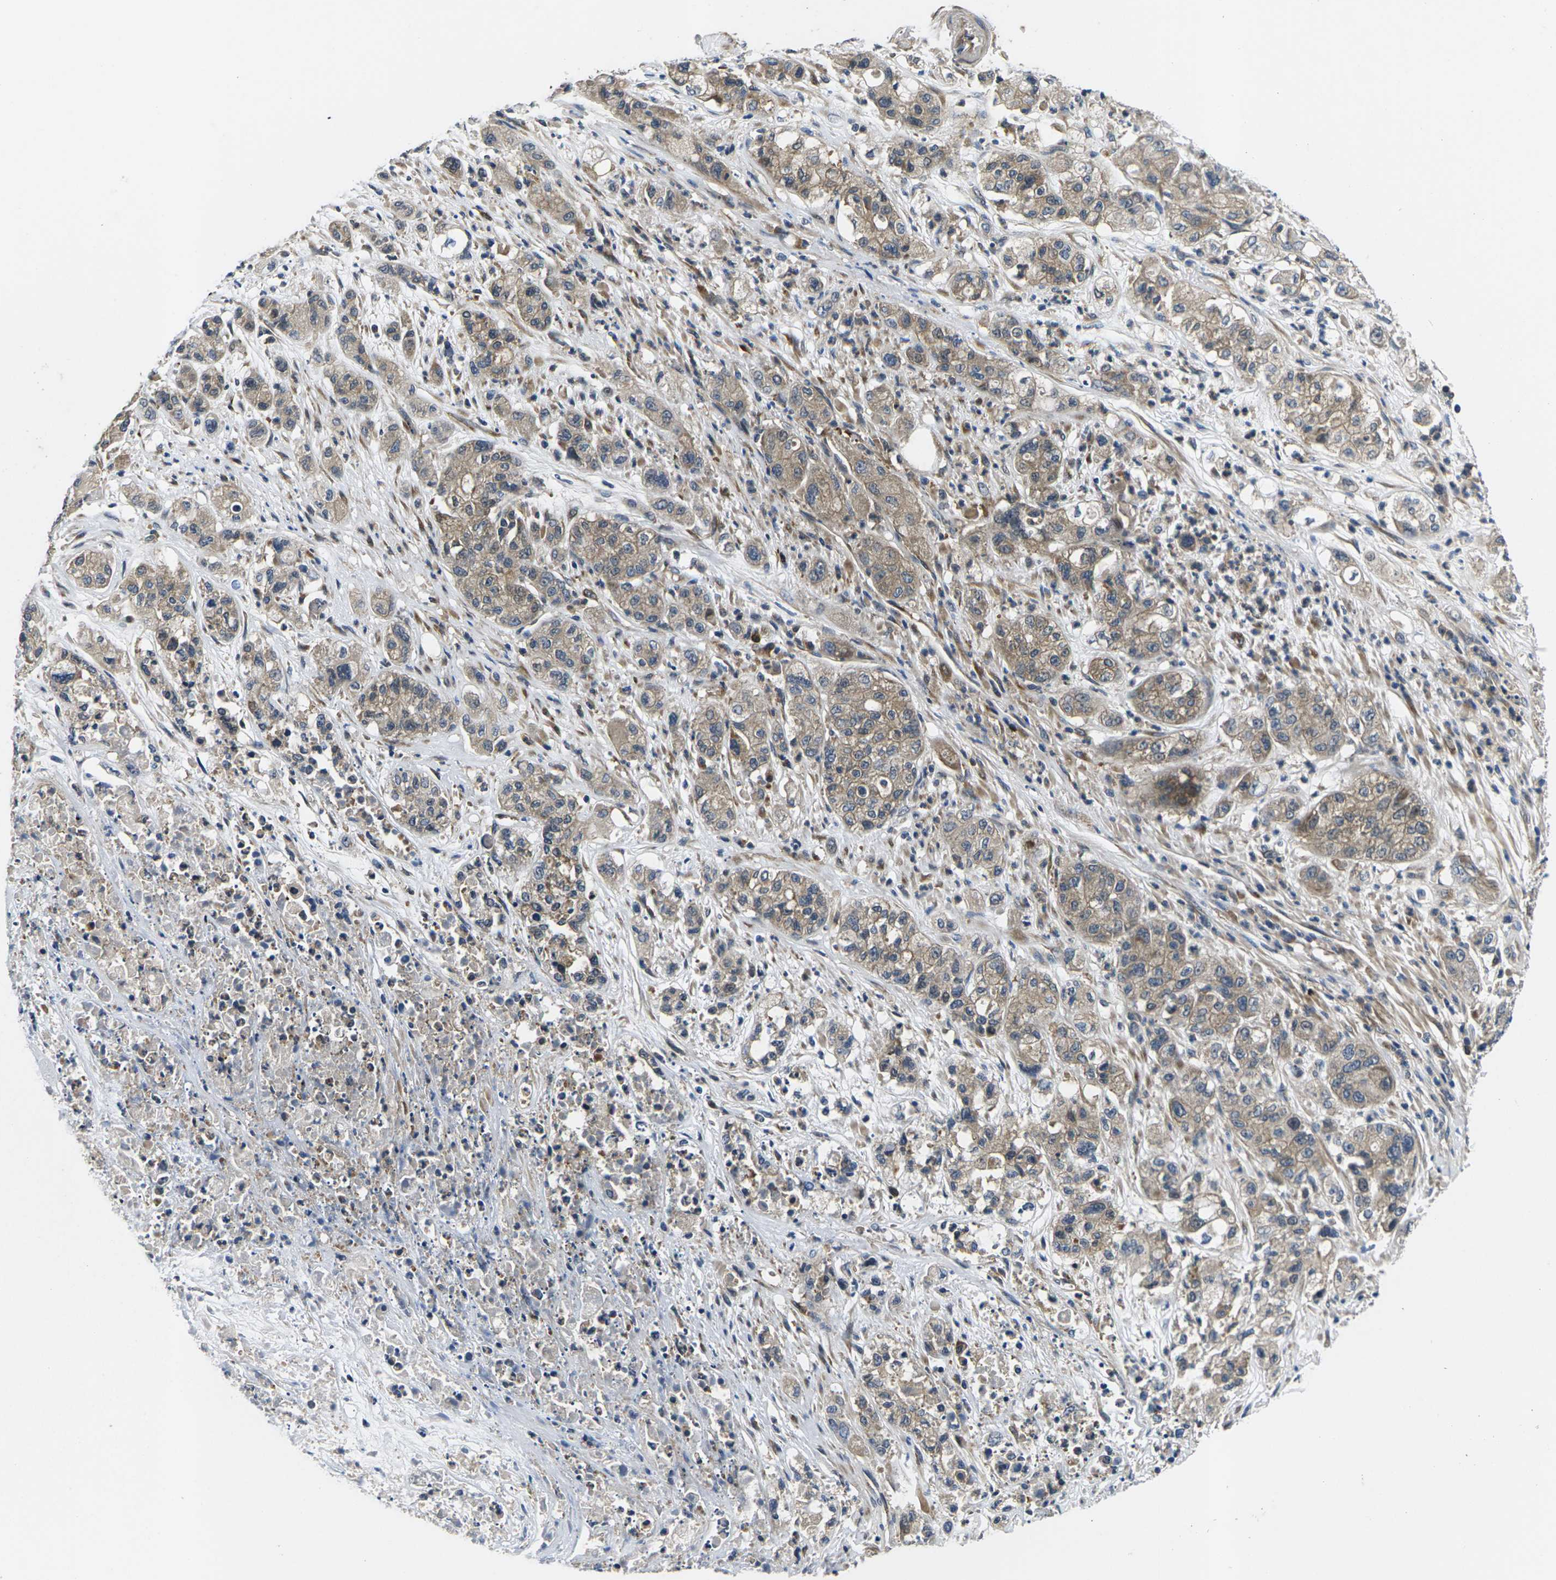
{"staining": {"intensity": "moderate", "quantity": ">75%", "location": "cytoplasmic/membranous"}, "tissue": "pancreatic cancer", "cell_type": "Tumor cells", "image_type": "cancer", "snomed": [{"axis": "morphology", "description": "Adenocarcinoma, NOS"}, {"axis": "topography", "description": "Pancreas"}], "caption": "A photomicrograph of human pancreatic adenocarcinoma stained for a protein shows moderate cytoplasmic/membranous brown staining in tumor cells. The staining is performed using DAB brown chromogen to label protein expression. The nuclei are counter-stained blue using hematoxylin.", "gene": "PLCE1", "patient": {"sex": "female", "age": 78}}